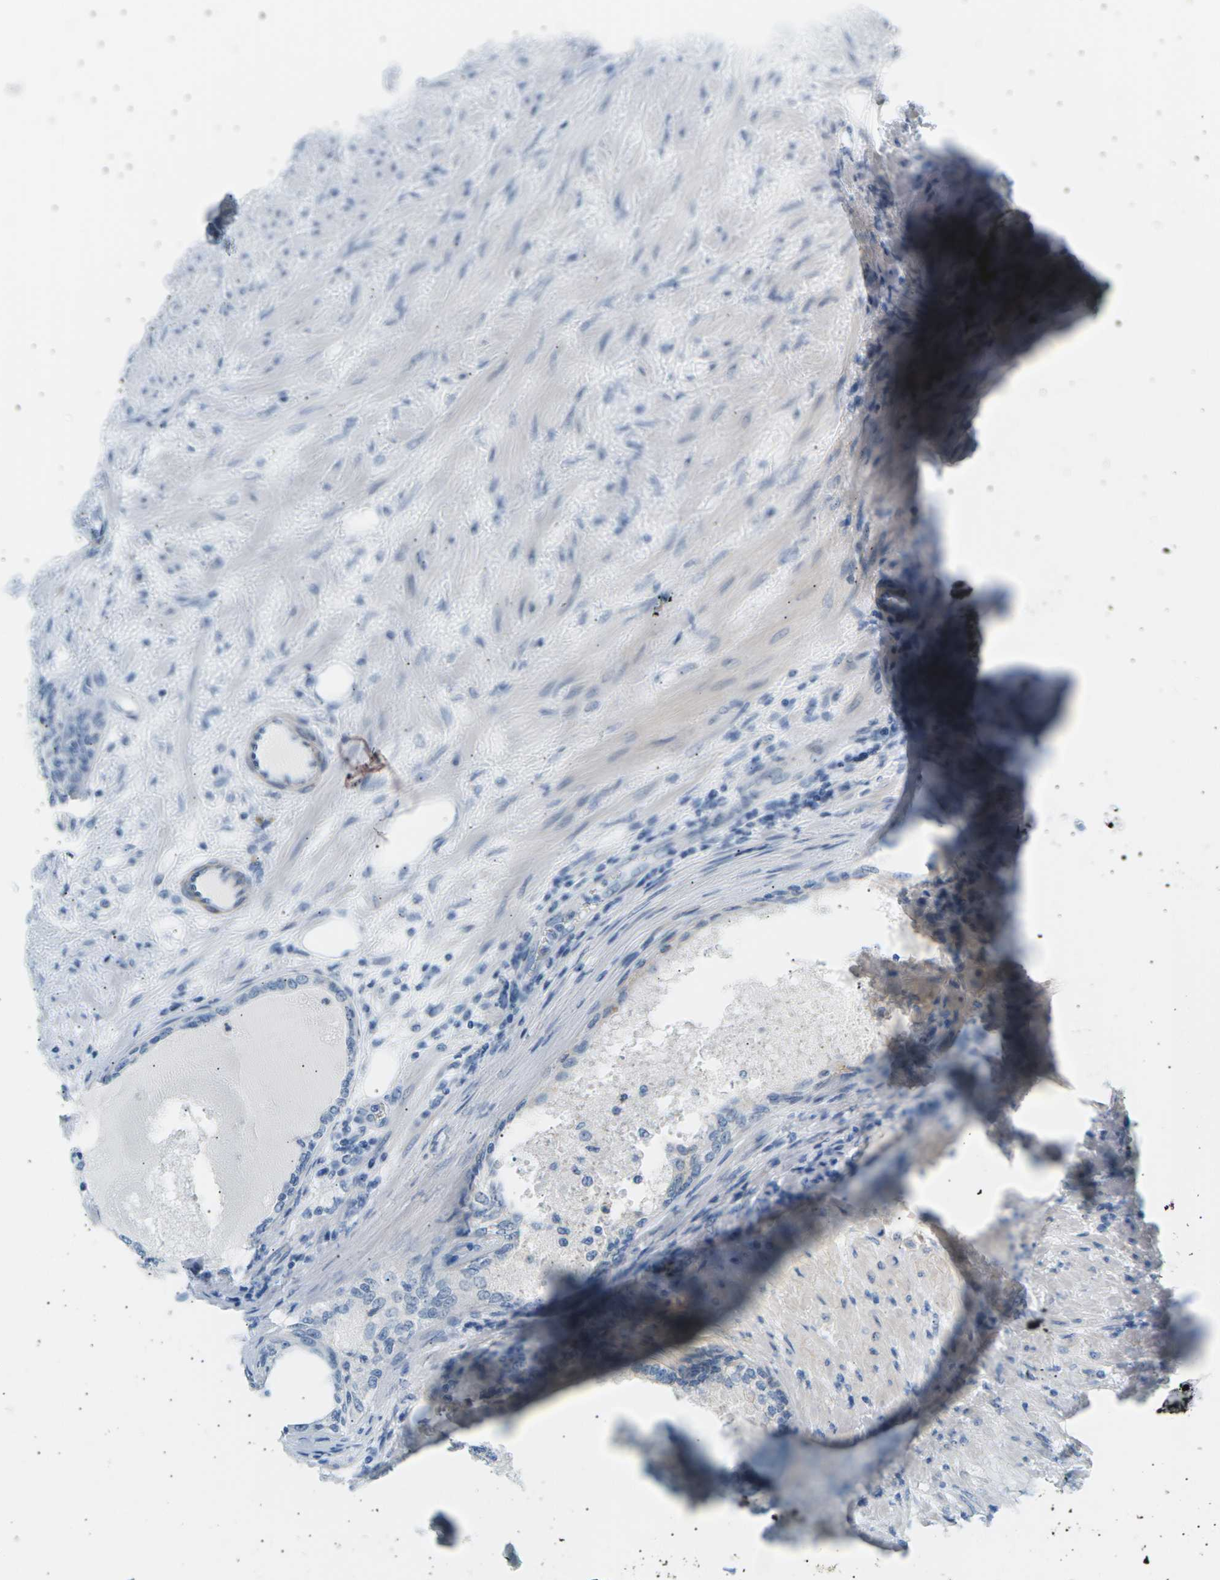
{"staining": {"intensity": "negative", "quantity": "none", "location": "none"}, "tissue": "prostate", "cell_type": "Glandular cells", "image_type": "normal", "snomed": [{"axis": "morphology", "description": "Normal tissue, NOS"}, {"axis": "topography", "description": "Prostate"}], "caption": "Immunohistochemical staining of normal human prostate displays no significant expression in glandular cells.", "gene": "SEPTIN5", "patient": {"sex": "male", "age": 76}}